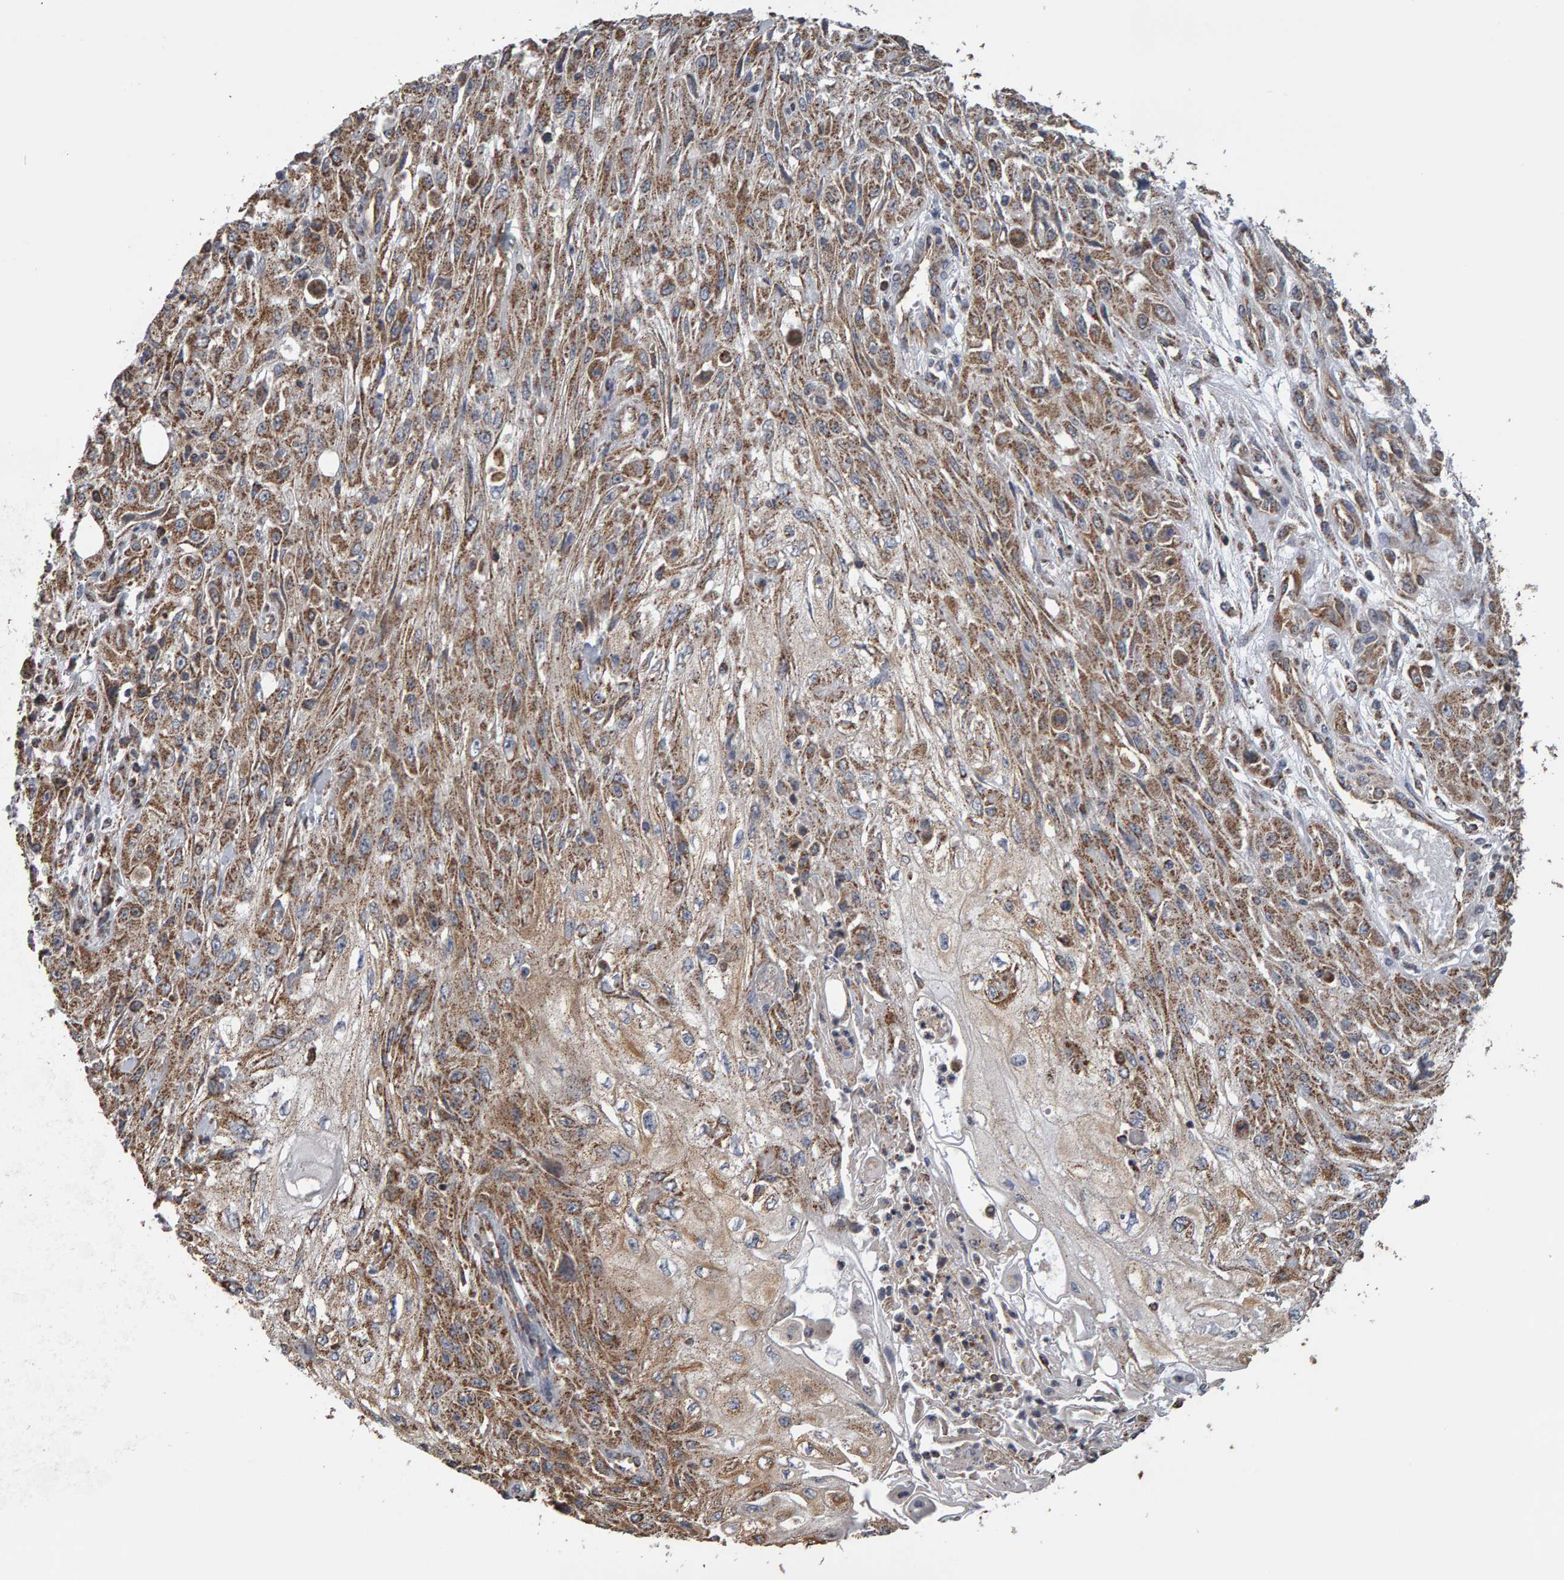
{"staining": {"intensity": "moderate", "quantity": ">75%", "location": "cytoplasmic/membranous"}, "tissue": "skin cancer", "cell_type": "Tumor cells", "image_type": "cancer", "snomed": [{"axis": "morphology", "description": "Squamous cell carcinoma, NOS"}, {"axis": "morphology", "description": "Squamous cell carcinoma, metastatic, NOS"}, {"axis": "topography", "description": "Skin"}, {"axis": "topography", "description": "Lymph node"}], "caption": "A micrograph of human skin squamous cell carcinoma stained for a protein demonstrates moderate cytoplasmic/membranous brown staining in tumor cells.", "gene": "TOM1L1", "patient": {"sex": "male", "age": 75}}